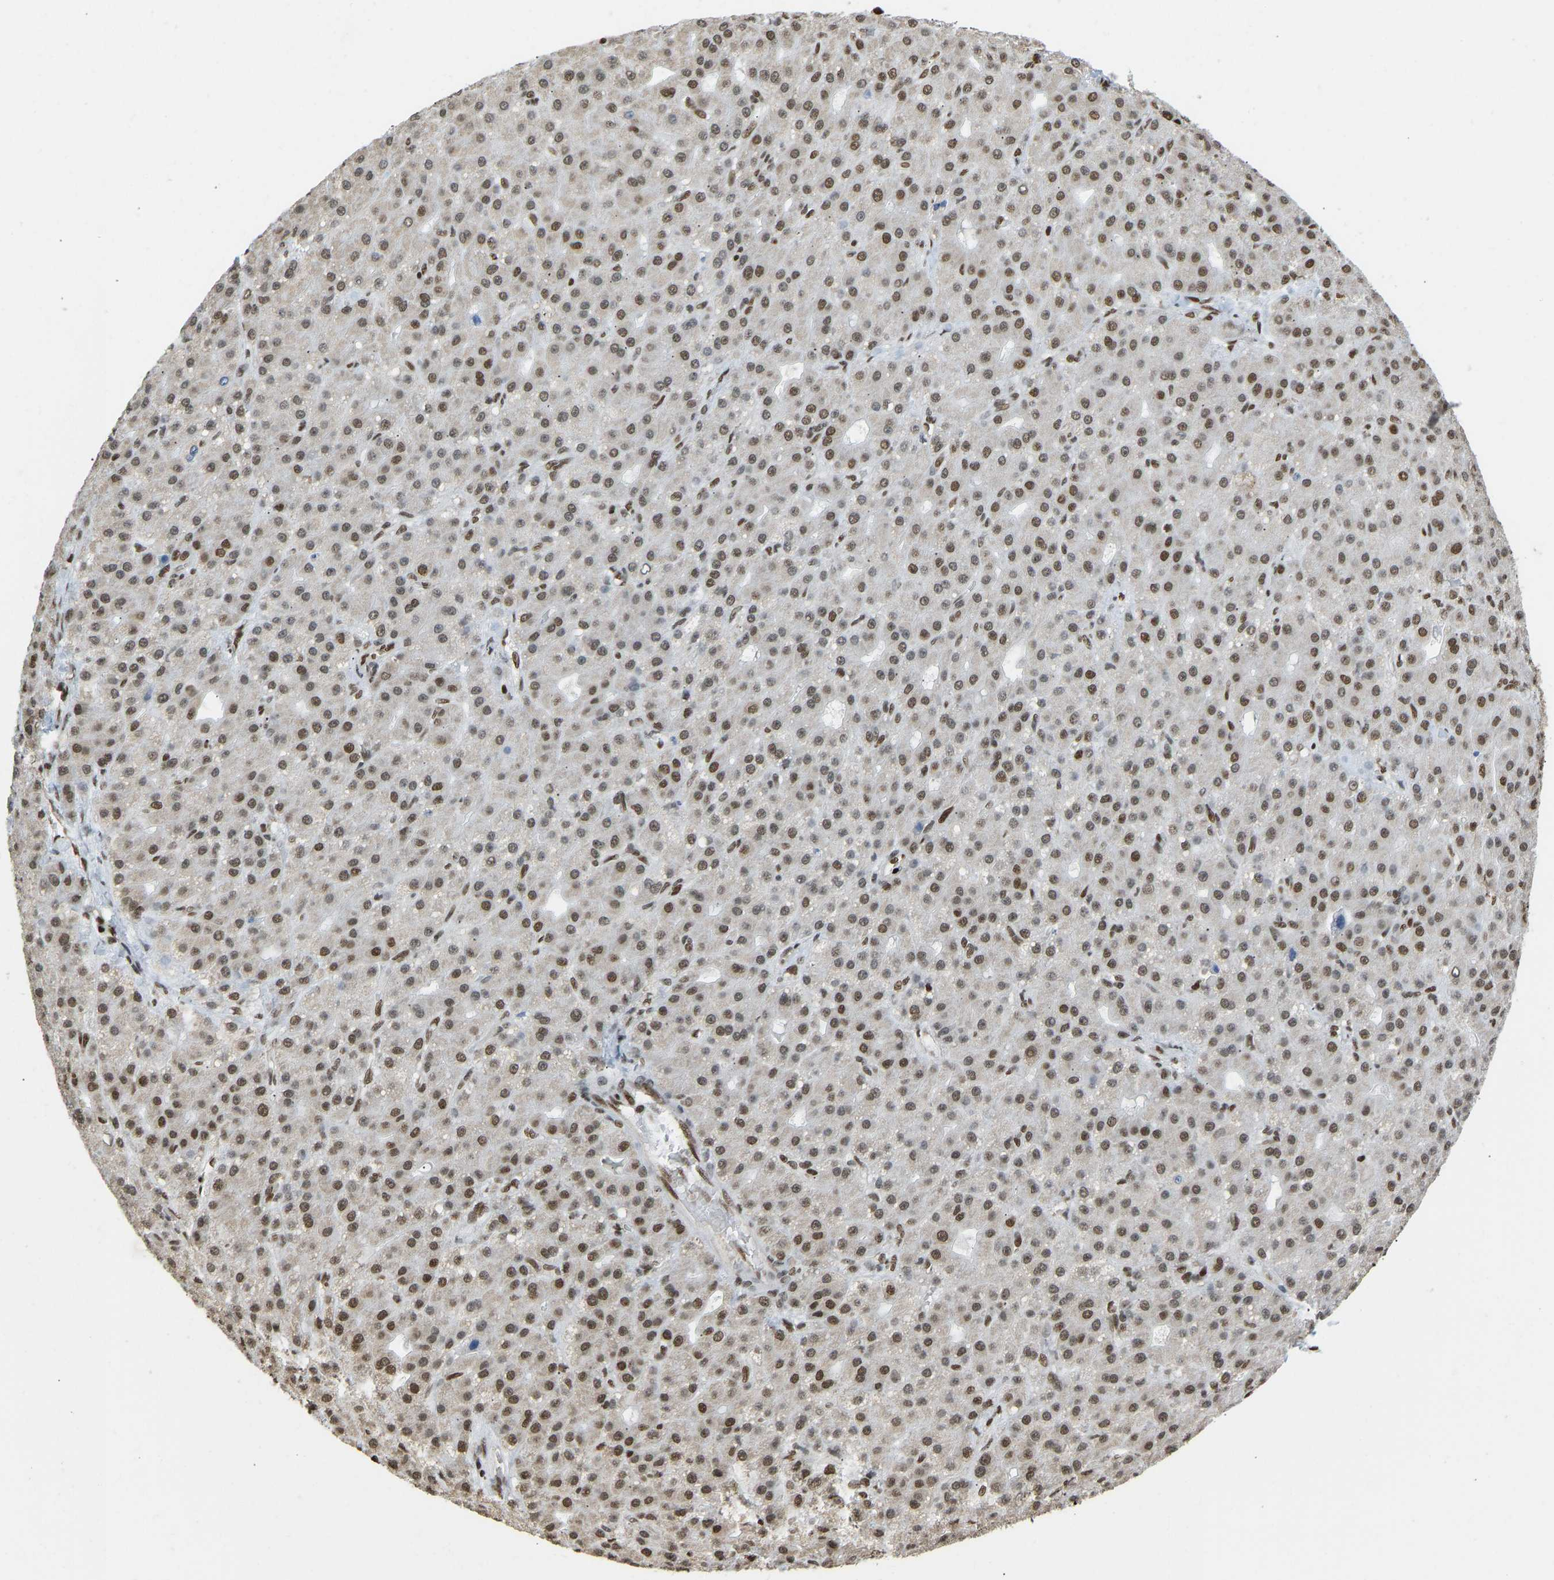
{"staining": {"intensity": "strong", "quantity": "25%-75%", "location": "nuclear"}, "tissue": "liver cancer", "cell_type": "Tumor cells", "image_type": "cancer", "snomed": [{"axis": "morphology", "description": "Carcinoma, Hepatocellular, NOS"}, {"axis": "topography", "description": "Liver"}], "caption": "Tumor cells demonstrate high levels of strong nuclear positivity in approximately 25%-75% of cells in liver hepatocellular carcinoma. (DAB (3,3'-diaminobenzidine) IHC, brown staining for protein, blue staining for nuclei).", "gene": "ZSCAN20", "patient": {"sex": "male", "age": 67}}